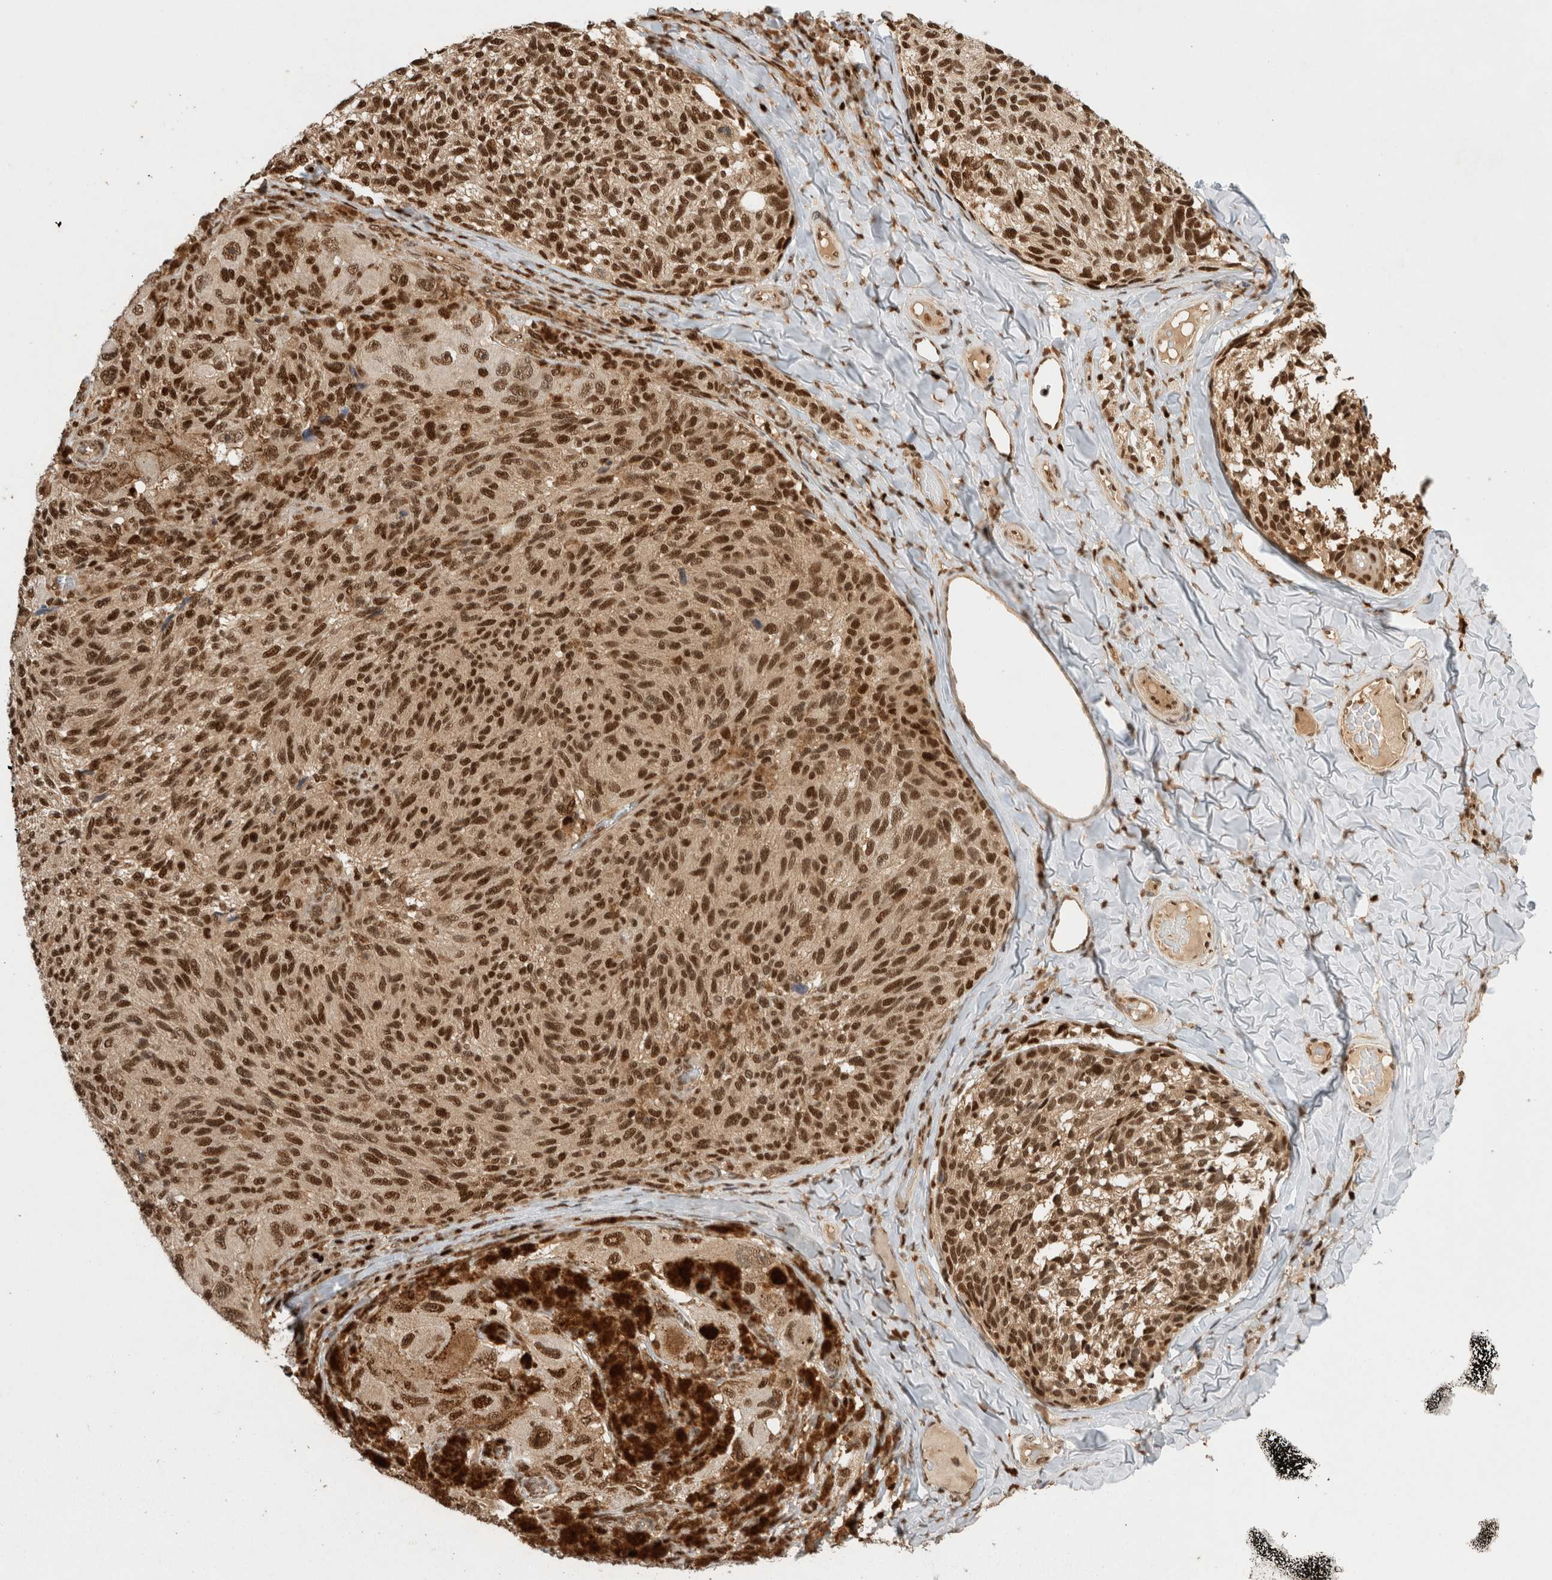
{"staining": {"intensity": "strong", "quantity": ">75%", "location": "cytoplasmic/membranous,nuclear"}, "tissue": "melanoma", "cell_type": "Tumor cells", "image_type": "cancer", "snomed": [{"axis": "morphology", "description": "Malignant melanoma, NOS"}, {"axis": "topography", "description": "Skin"}], "caption": "This micrograph demonstrates immunohistochemistry staining of human melanoma, with high strong cytoplasmic/membranous and nuclear expression in about >75% of tumor cells.", "gene": "SNRNP40", "patient": {"sex": "female", "age": 73}}